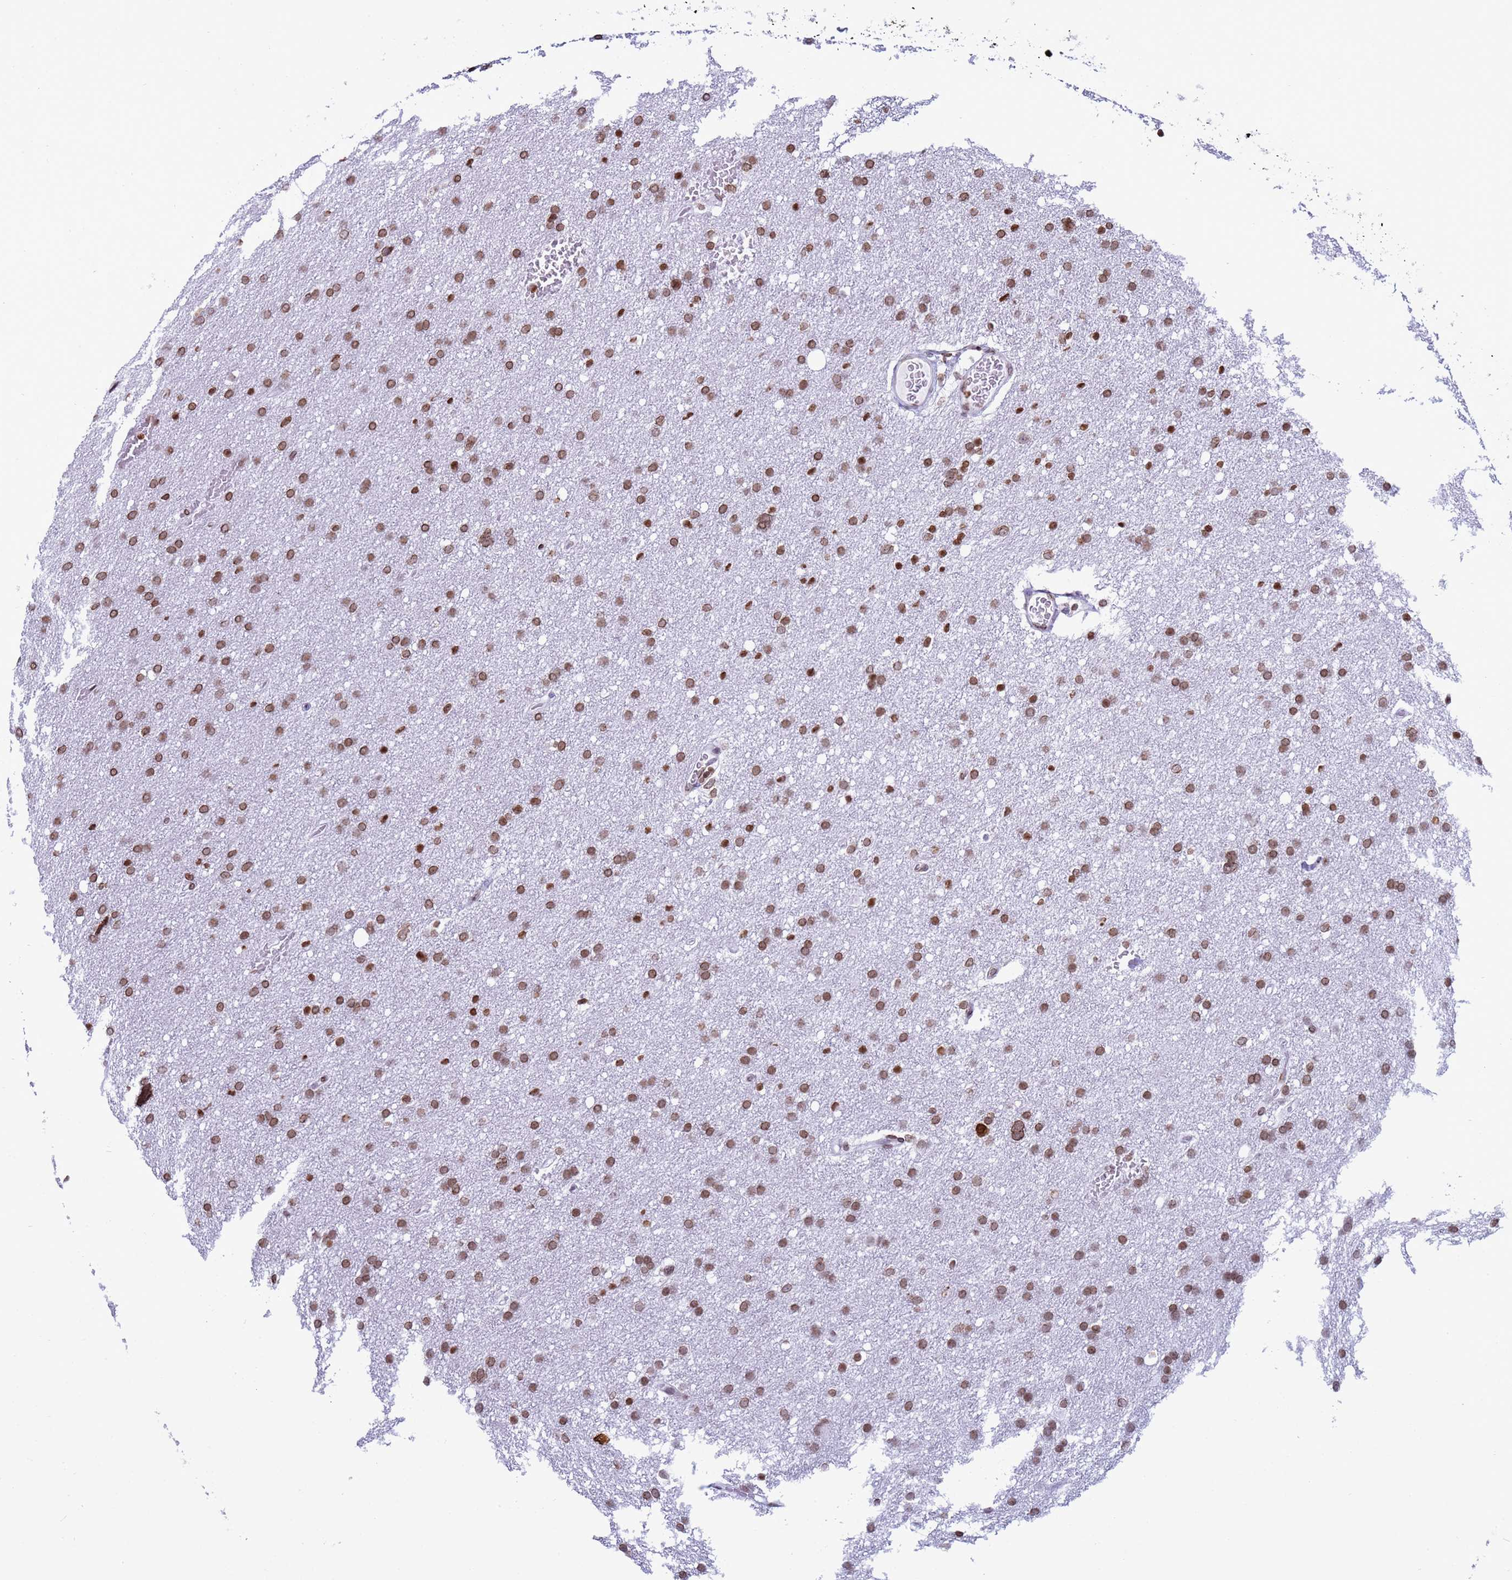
{"staining": {"intensity": "moderate", "quantity": ">75%", "location": "nuclear"}, "tissue": "glioma", "cell_type": "Tumor cells", "image_type": "cancer", "snomed": [{"axis": "morphology", "description": "Glioma, malignant, High grade"}, {"axis": "topography", "description": "Cerebral cortex"}], "caption": "Glioma stained with a protein marker reveals moderate staining in tumor cells.", "gene": "H4C8", "patient": {"sex": "female", "age": 36}}